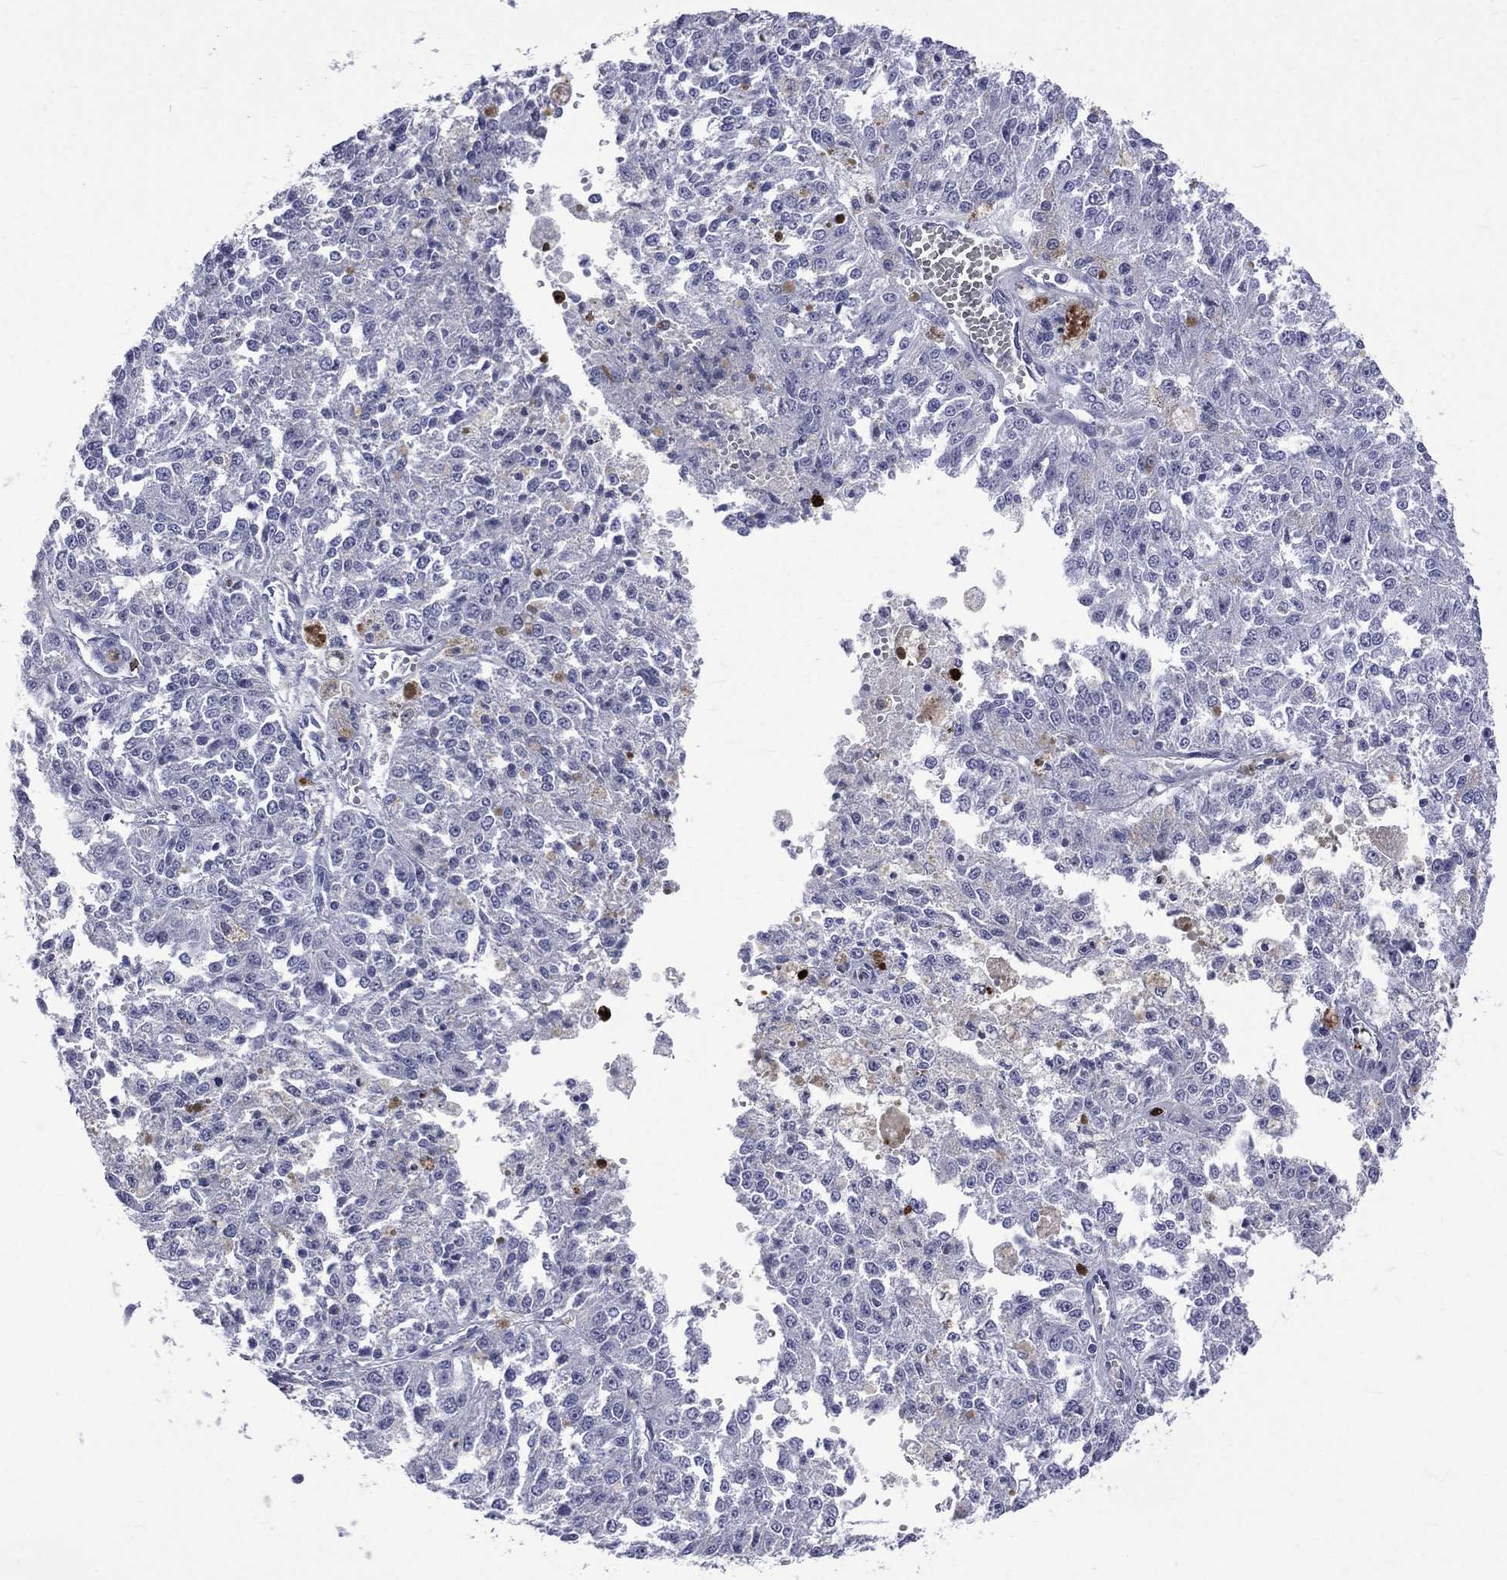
{"staining": {"intensity": "negative", "quantity": "none", "location": "none"}, "tissue": "melanoma", "cell_type": "Tumor cells", "image_type": "cancer", "snomed": [{"axis": "morphology", "description": "Malignant melanoma, Metastatic site"}, {"axis": "topography", "description": "Lymph node"}], "caption": "Immunohistochemical staining of human malignant melanoma (metastatic site) reveals no significant positivity in tumor cells. Brightfield microscopy of IHC stained with DAB (brown) and hematoxylin (blue), captured at high magnification.", "gene": "ELANE", "patient": {"sex": "female", "age": 64}}